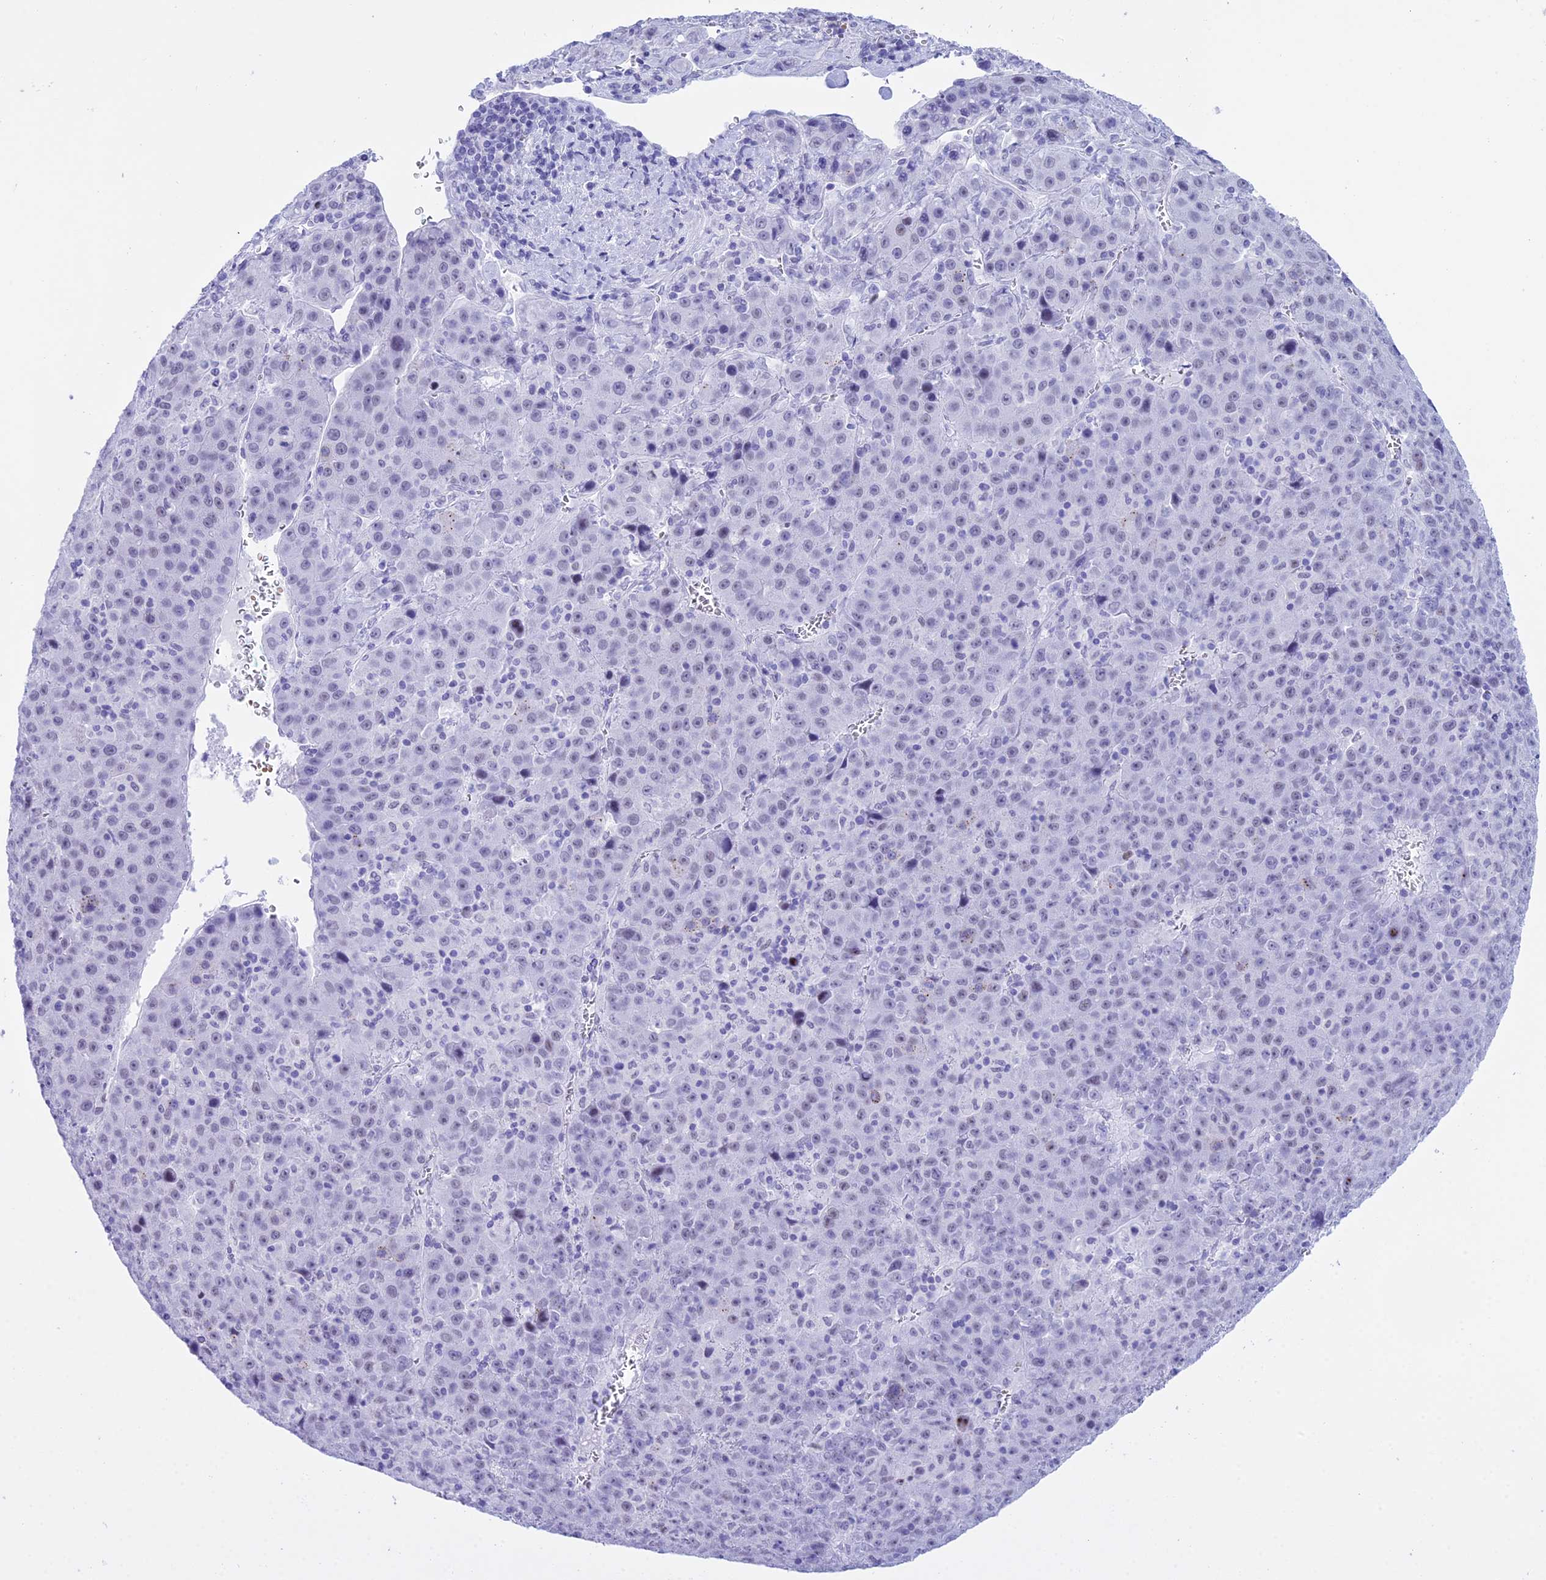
{"staining": {"intensity": "negative", "quantity": "none", "location": "none"}, "tissue": "liver cancer", "cell_type": "Tumor cells", "image_type": "cancer", "snomed": [{"axis": "morphology", "description": "Carcinoma, Hepatocellular, NOS"}, {"axis": "topography", "description": "Liver"}], "caption": "A high-resolution image shows IHC staining of hepatocellular carcinoma (liver), which reveals no significant staining in tumor cells. (Brightfield microscopy of DAB immunohistochemistry at high magnification).", "gene": "RNPS1", "patient": {"sex": "female", "age": 53}}